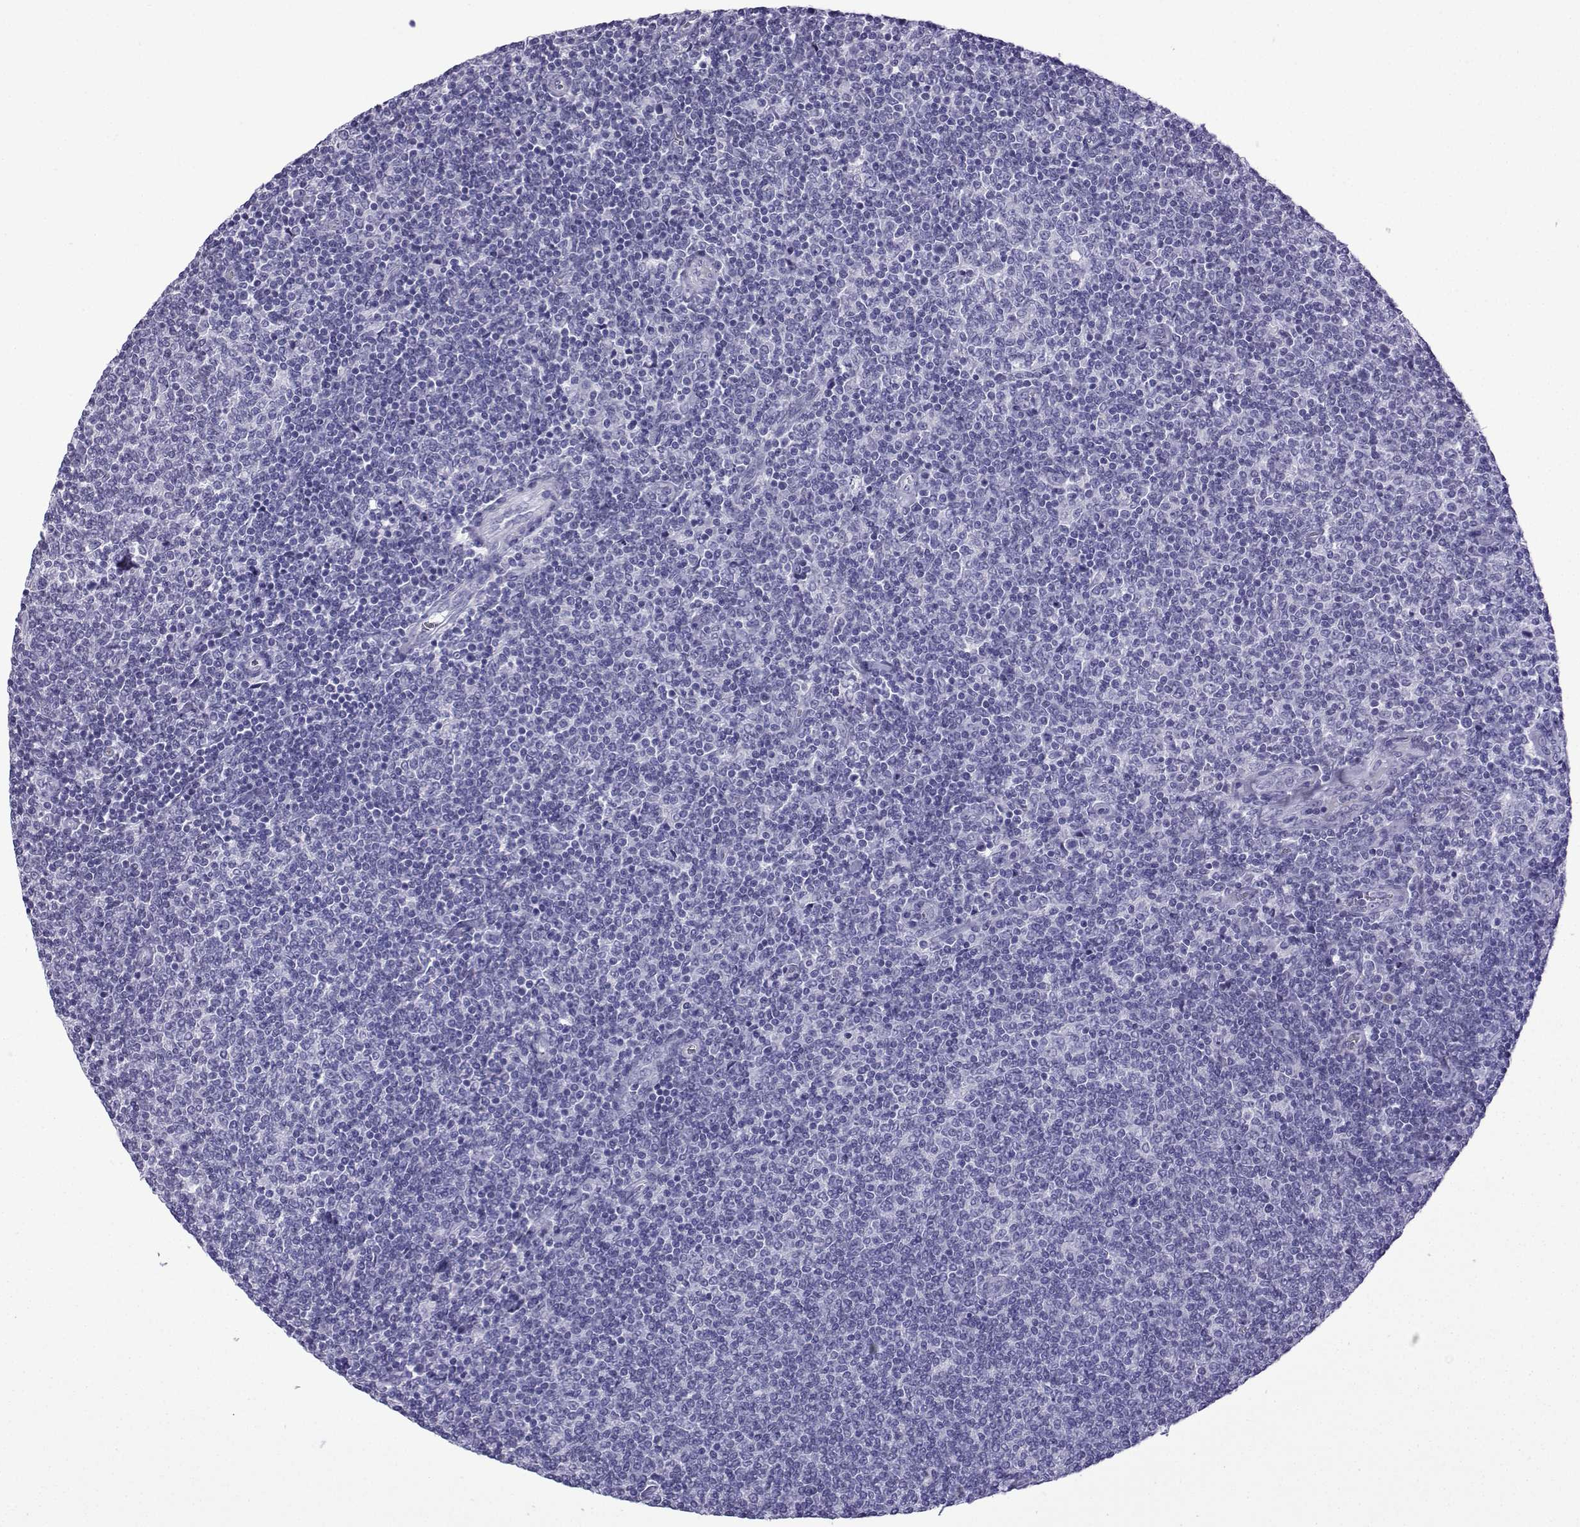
{"staining": {"intensity": "negative", "quantity": "none", "location": "none"}, "tissue": "lymphoma", "cell_type": "Tumor cells", "image_type": "cancer", "snomed": [{"axis": "morphology", "description": "Malignant lymphoma, non-Hodgkin's type, Low grade"}, {"axis": "topography", "description": "Lymph node"}], "caption": "An immunohistochemistry (IHC) histopathology image of low-grade malignant lymphoma, non-Hodgkin's type is shown. There is no staining in tumor cells of low-grade malignant lymphoma, non-Hodgkin's type. Brightfield microscopy of IHC stained with DAB (brown) and hematoxylin (blue), captured at high magnification.", "gene": "TRIM46", "patient": {"sex": "male", "age": 52}}